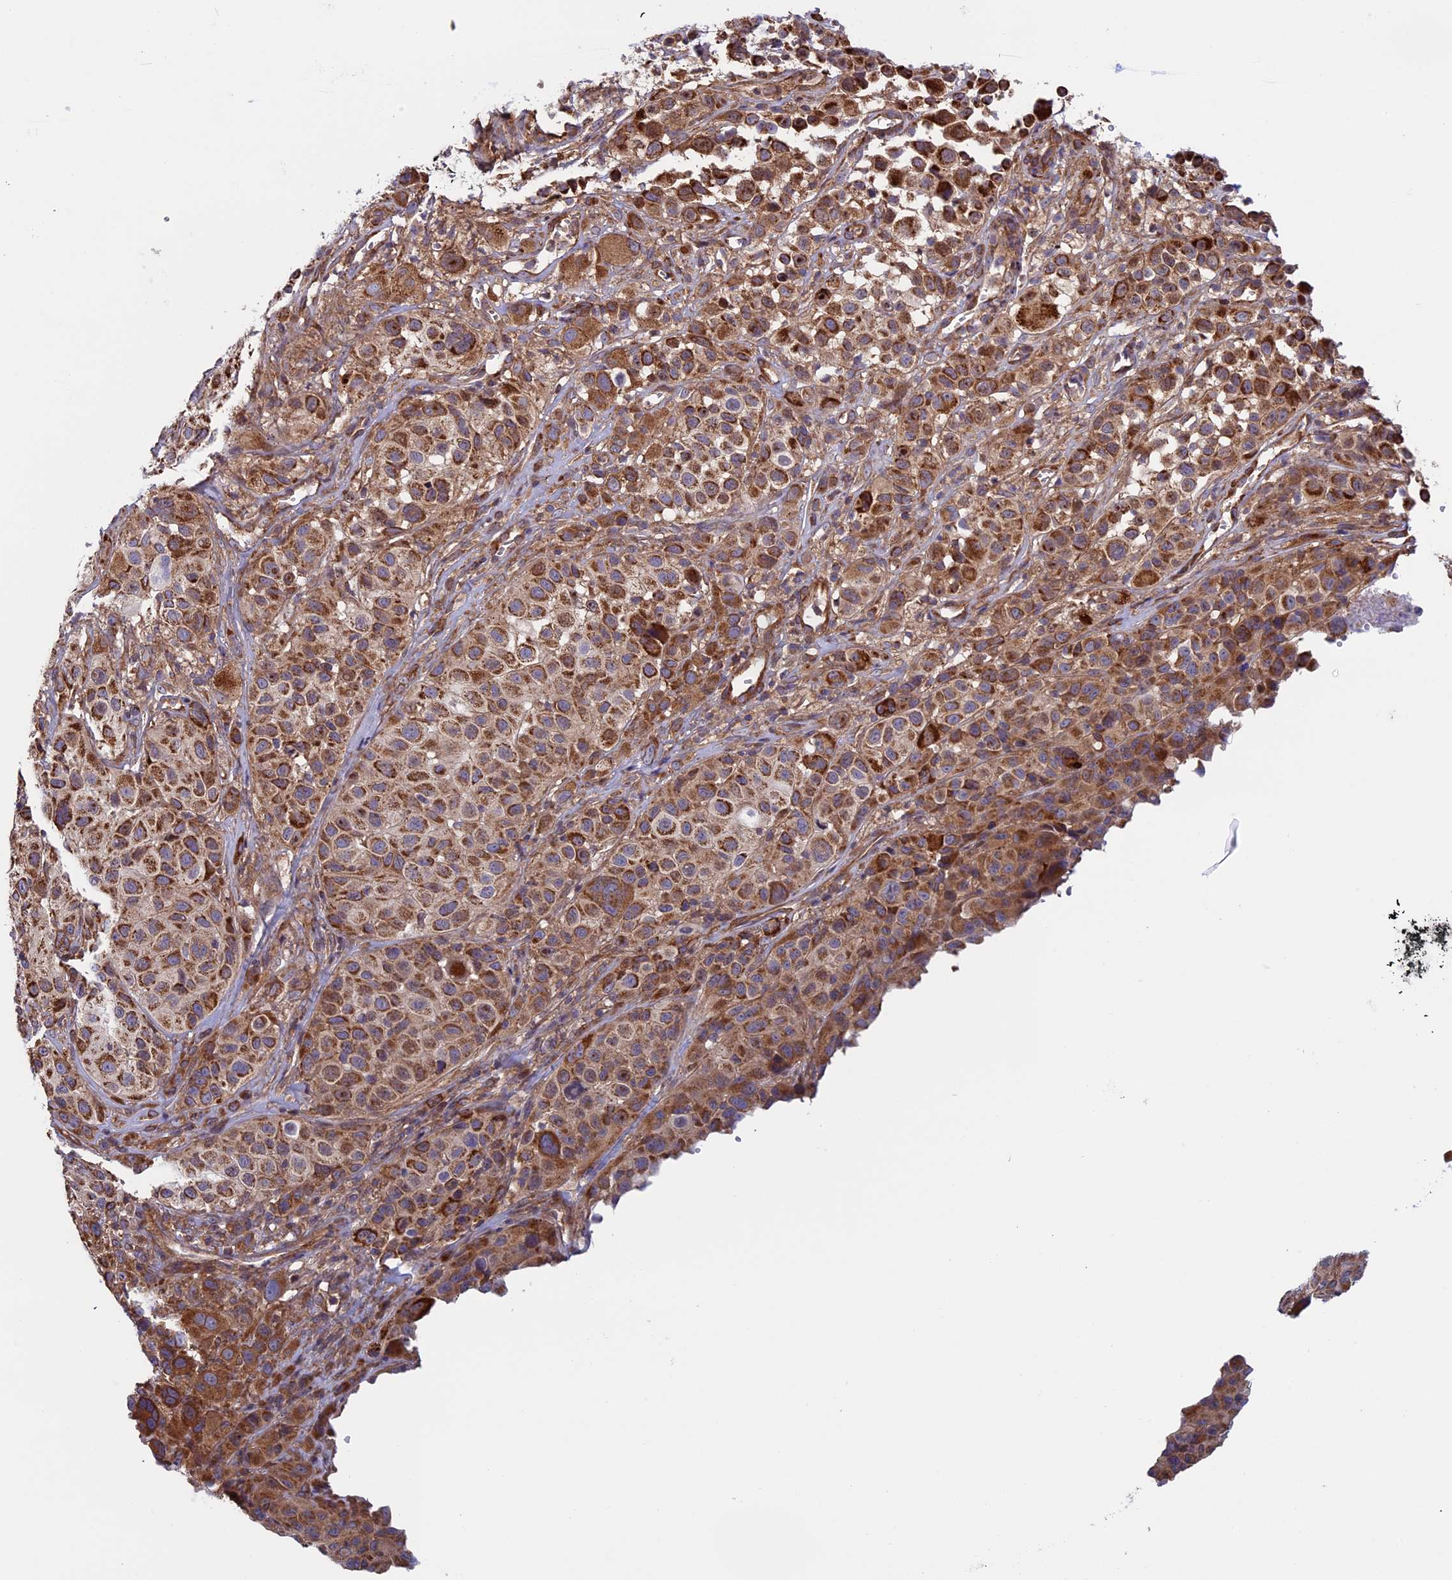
{"staining": {"intensity": "strong", "quantity": ">75%", "location": "cytoplasmic/membranous"}, "tissue": "melanoma", "cell_type": "Tumor cells", "image_type": "cancer", "snomed": [{"axis": "morphology", "description": "Malignant melanoma, NOS"}, {"axis": "topography", "description": "Skin of trunk"}], "caption": "IHC photomicrograph of human malignant melanoma stained for a protein (brown), which exhibits high levels of strong cytoplasmic/membranous staining in about >75% of tumor cells.", "gene": "CCDC8", "patient": {"sex": "male", "age": 71}}